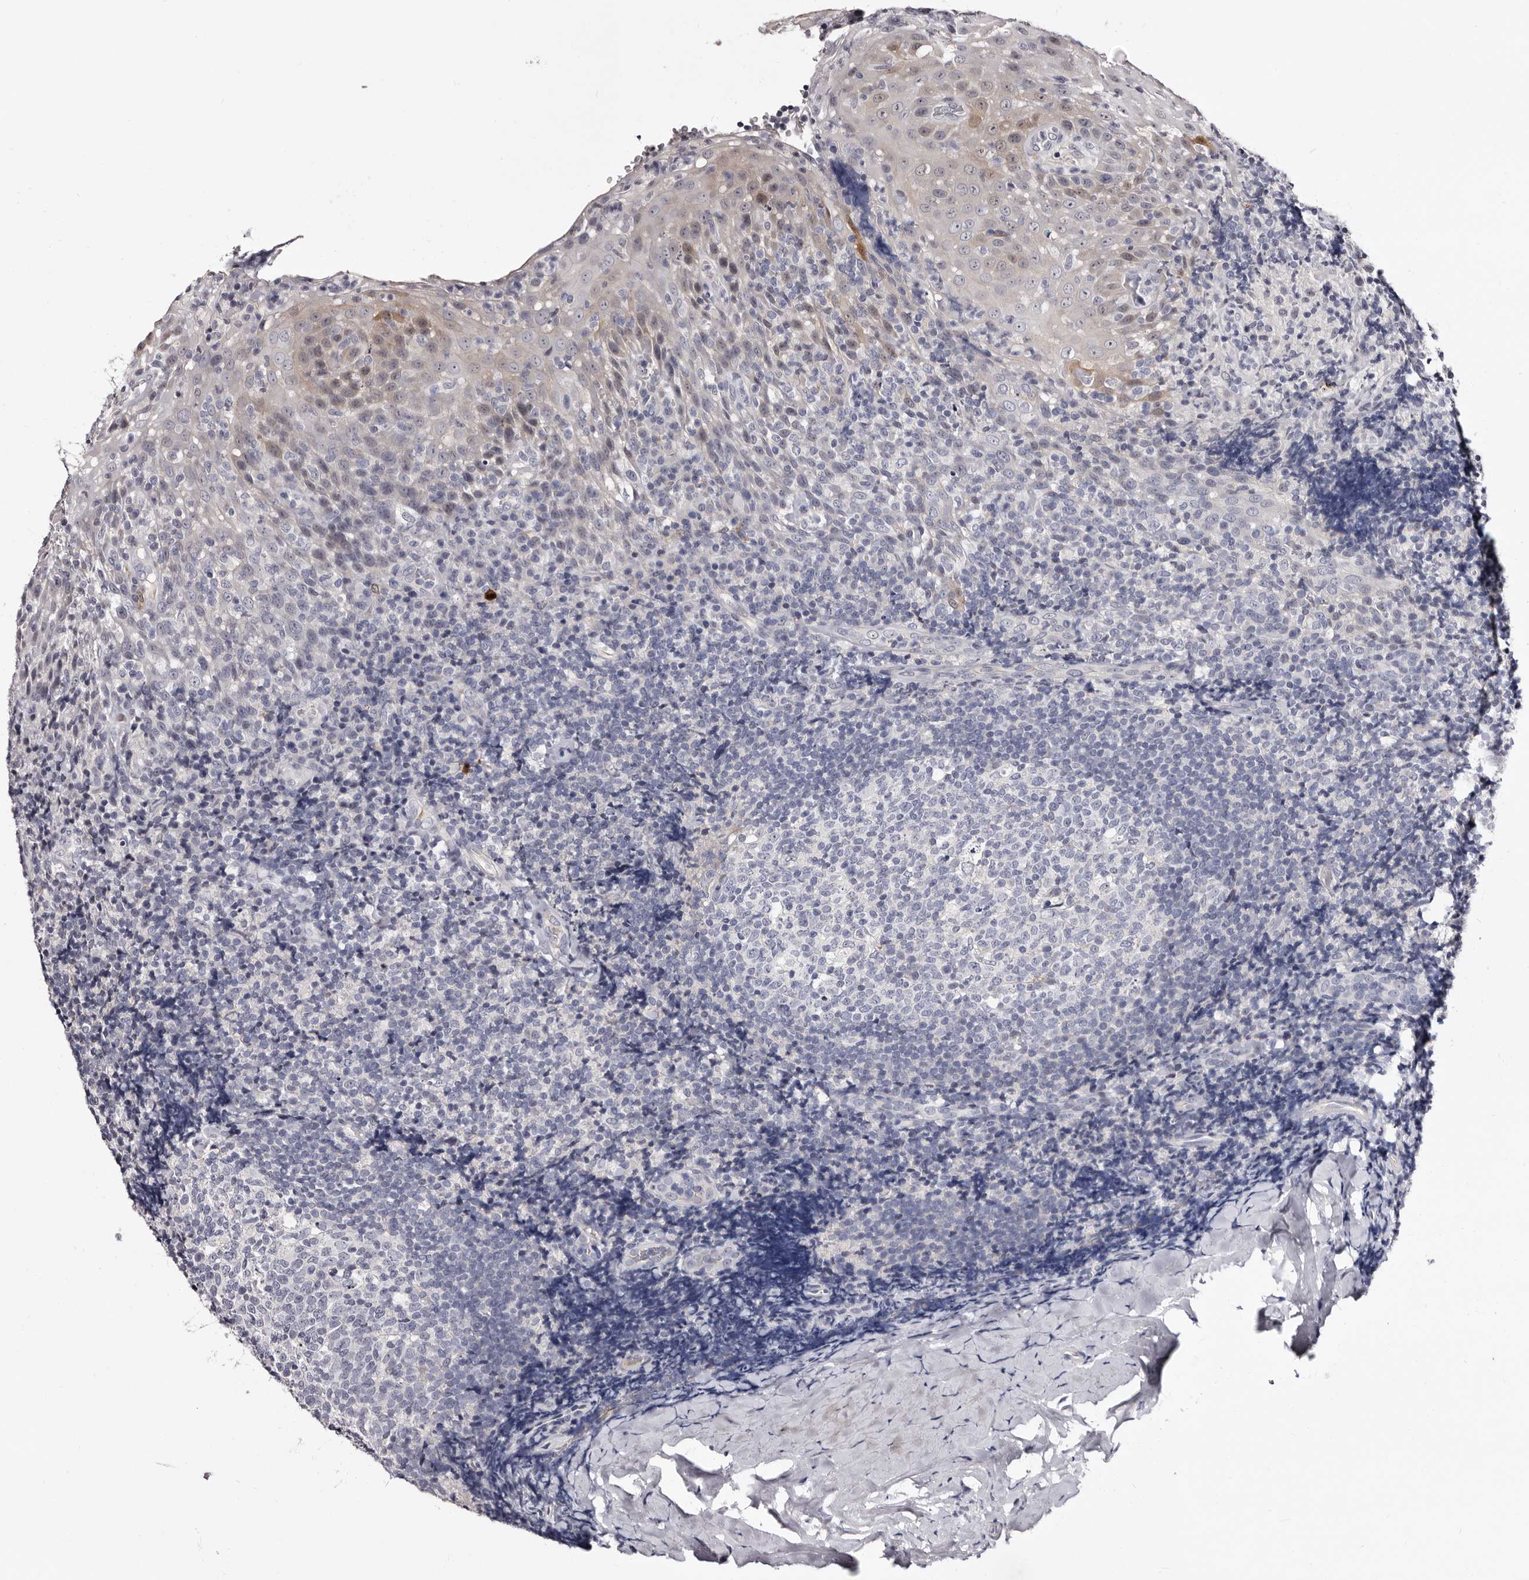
{"staining": {"intensity": "negative", "quantity": "none", "location": "none"}, "tissue": "tonsil", "cell_type": "Germinal center cells", "image_type": "normal", "snomed": [{"axis": "morphology", "description": "Normal tissue, NOS"}, {"axis": "topography", "description": "Tonsil"}], "caption": "DAB (3,3'-diaminobenzidine) immunohistochemical staining of unremarkable human tonsil exhibits no significant staining in germinal center cells. Brightfield microscopy of immunohistochemistry stained with DAB (3,3'-diaminobenzidine) (brown) and hematoxylin (blue), captured at high magnification.", "gene": "BPGM", "patient": {"sex": "male", "age": 37}}